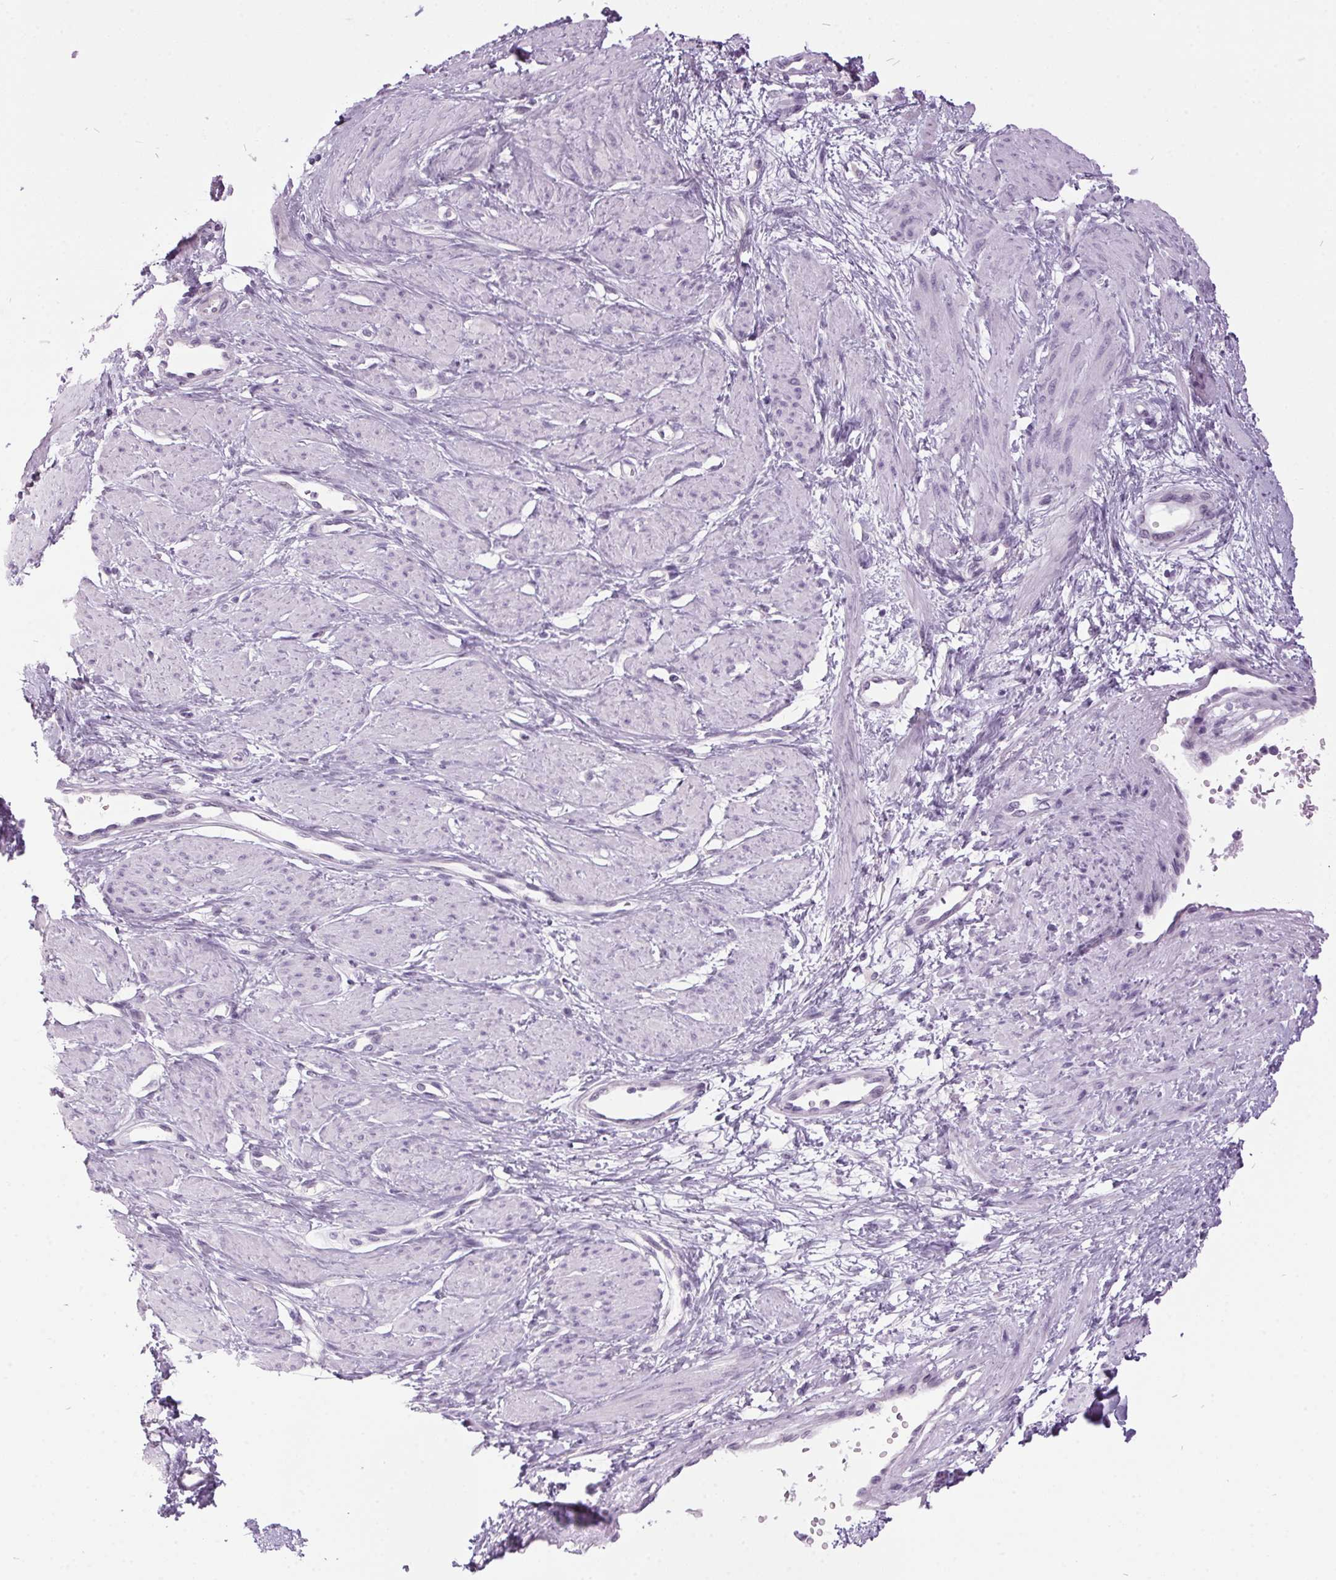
{"staining": {"intensity": "negative", "quantity": "none", "location": "none"}, "tissue": "smooth muscle", "cell_type": "Smooth muscle cells", "image_type": "normal", "snomed": [{"axis": "morphology", "description": "Normal tissue, NOS"}, {"axis": "topography", "description": "Smooth muscle"}, {"axis": "topography", "description": "Uterus"}], "caption": "DAB immunohistochemical staining of normal smooth muscle exhibits no significant positivity in smooth muscle cells. The staining was performed using DAB (3,3'-diaminobenzidine) to visualize the protein expression in brown, while the nuclei were stained in blue with hematoxylin (Magnification: 20x).", "gene": "ODAD2", "patient": {"sex": "female", "age": 39}}